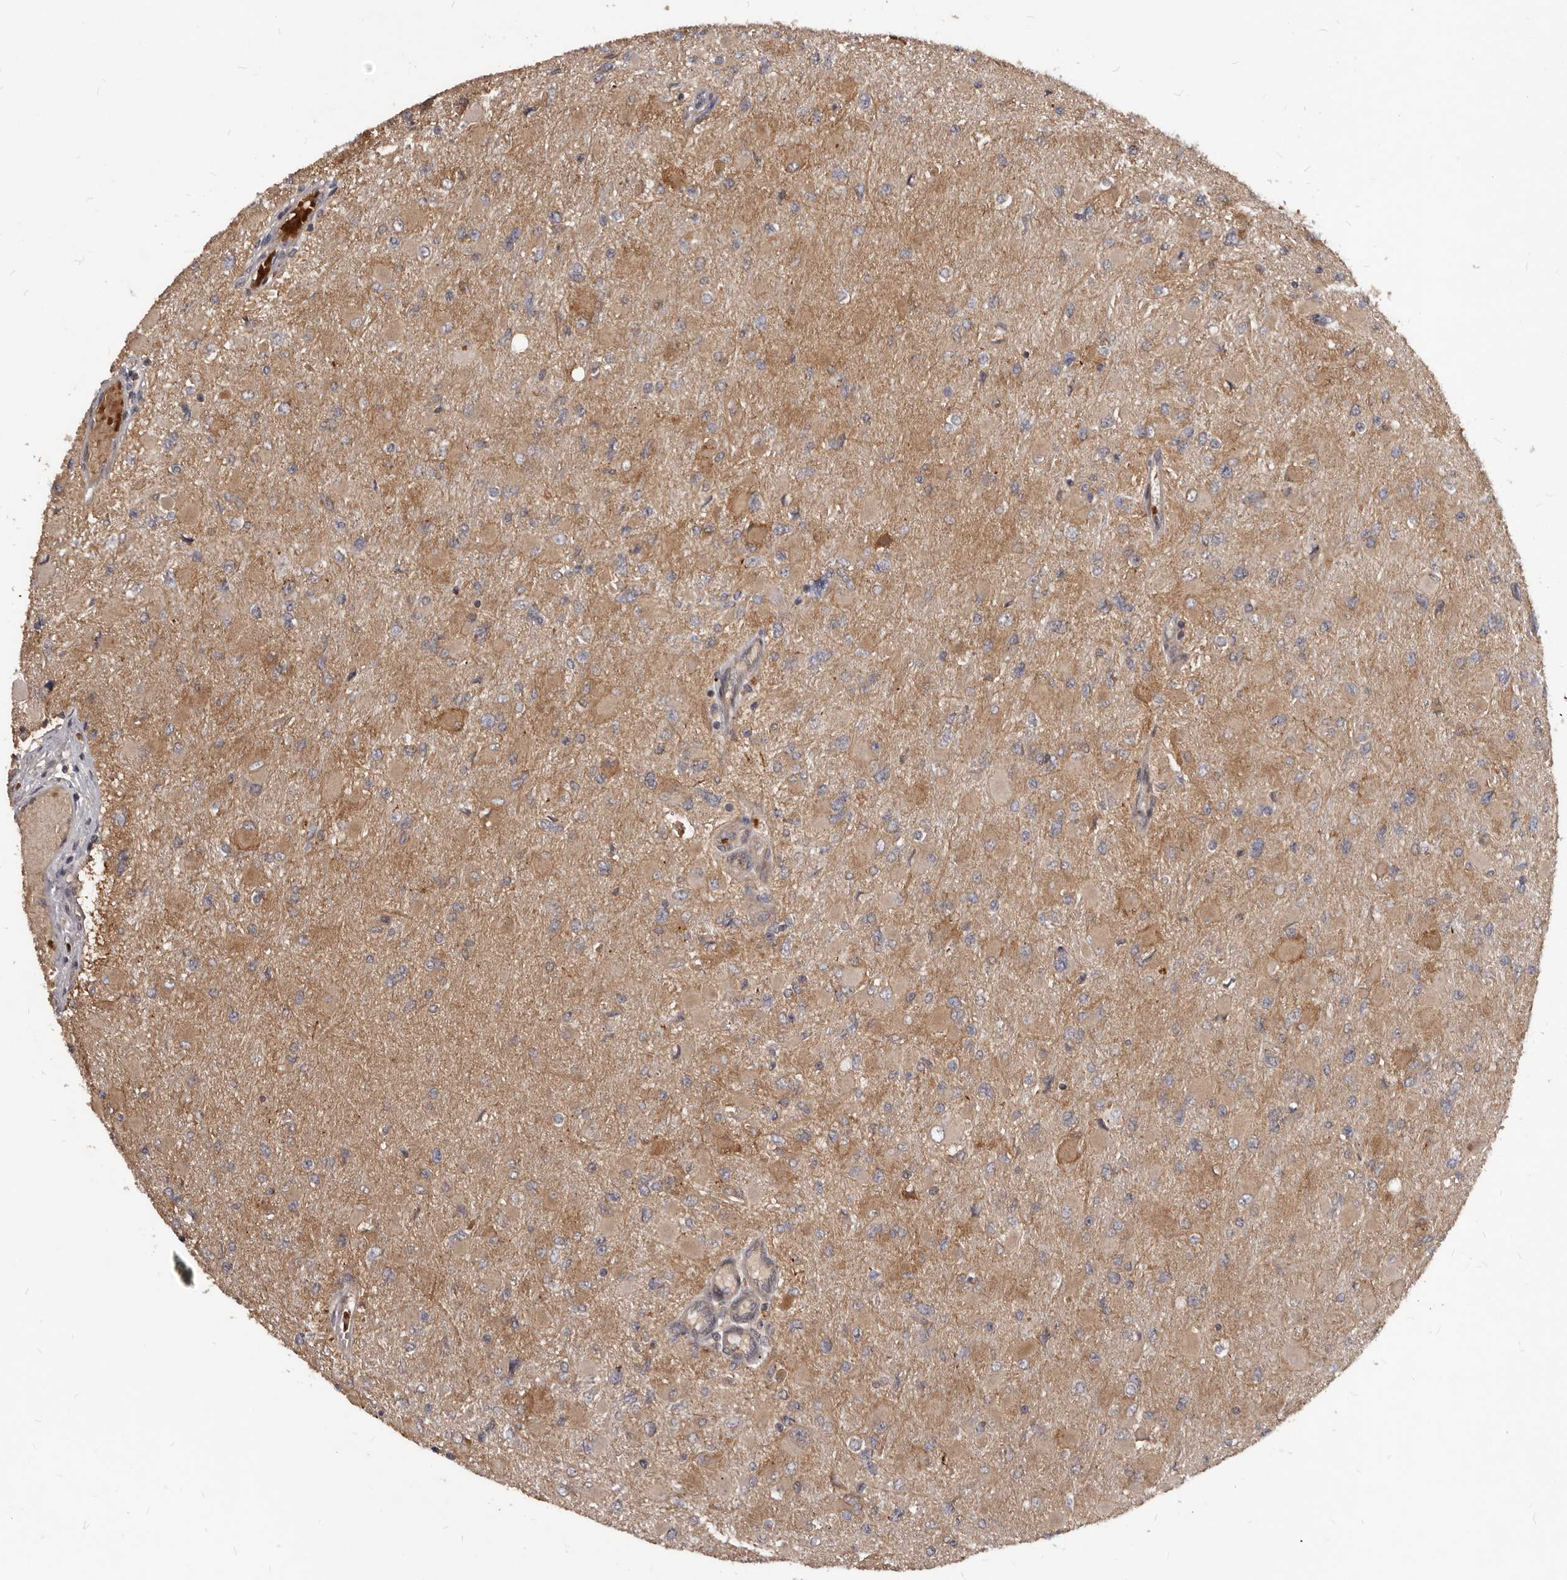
{"staining": {"intensity": "moderate", "quantity": "<25%", "location": "cytoplasmic/membranous"}, "tissue": "glioma", "cell_type": "Tumor cells", "image_type": "cancer", "snomed": [{"axis": "morphology", "description": "Glioma, malignant, High grade"}, {"axis": "topography", "description": "Cerebral cortex"}], "caption": "Immunohistochemical staining of glioma reveals moderate cytoplasmic/membranous protein positivity in approximately <25% of tumor cells.", "gene": "GABPB2", "patient": {"sex": "female", "age": 36}}